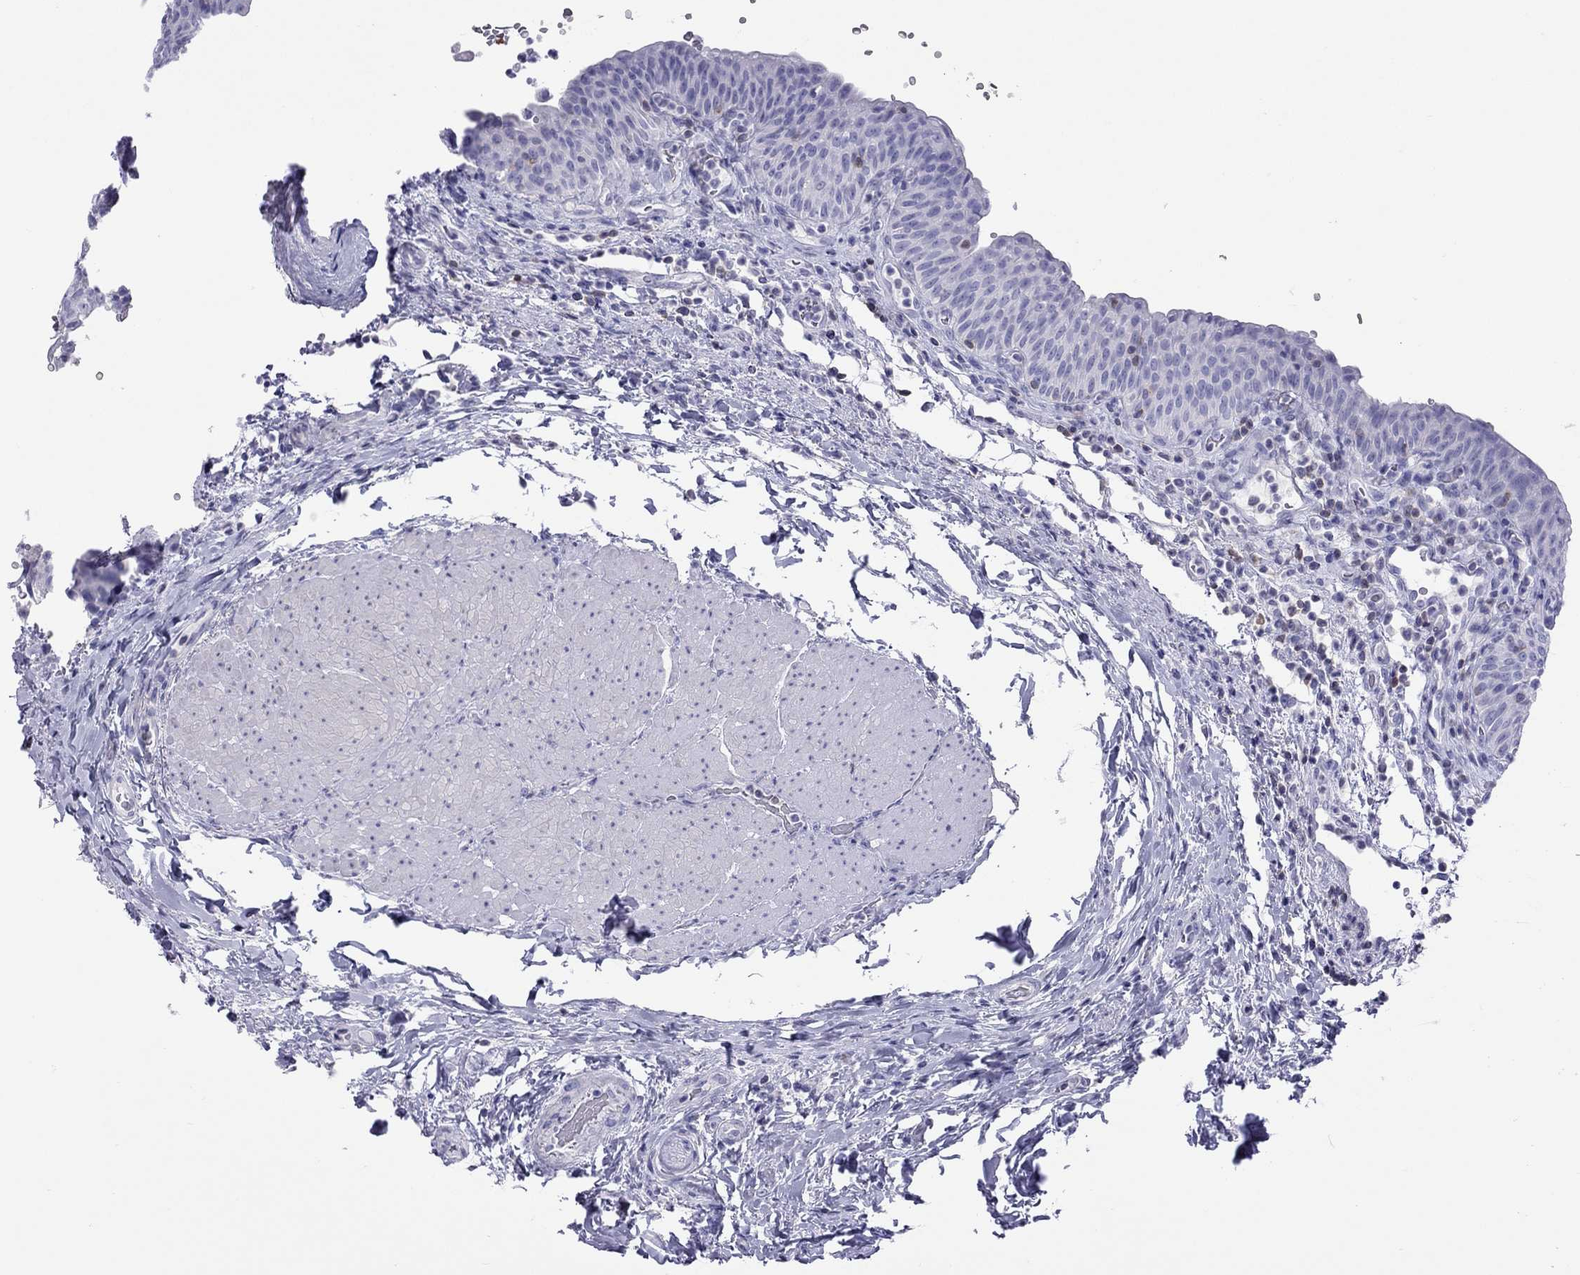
{"staining": {"intensity": "negative", "quantity": "none", "location": "none"}, "tissue": "urinary bladder", "cell_type": "Urothelial cells", "image_type": "normal", "snomed": [{"axis": "morphology", "description": "Normal tissue, NOS"}, {"axis": "topography", "description": "Urinary bladder"}], "caption": "A histopathology image of urinary bladder stained for a protein reveals no brown staining in urothelial cells. The staining is performed using DAB brown chromogen with nuclei counter-stained in using hematoxylin.", "gene": "STAG3", "patient": {"sex": "male", "age": 66}}